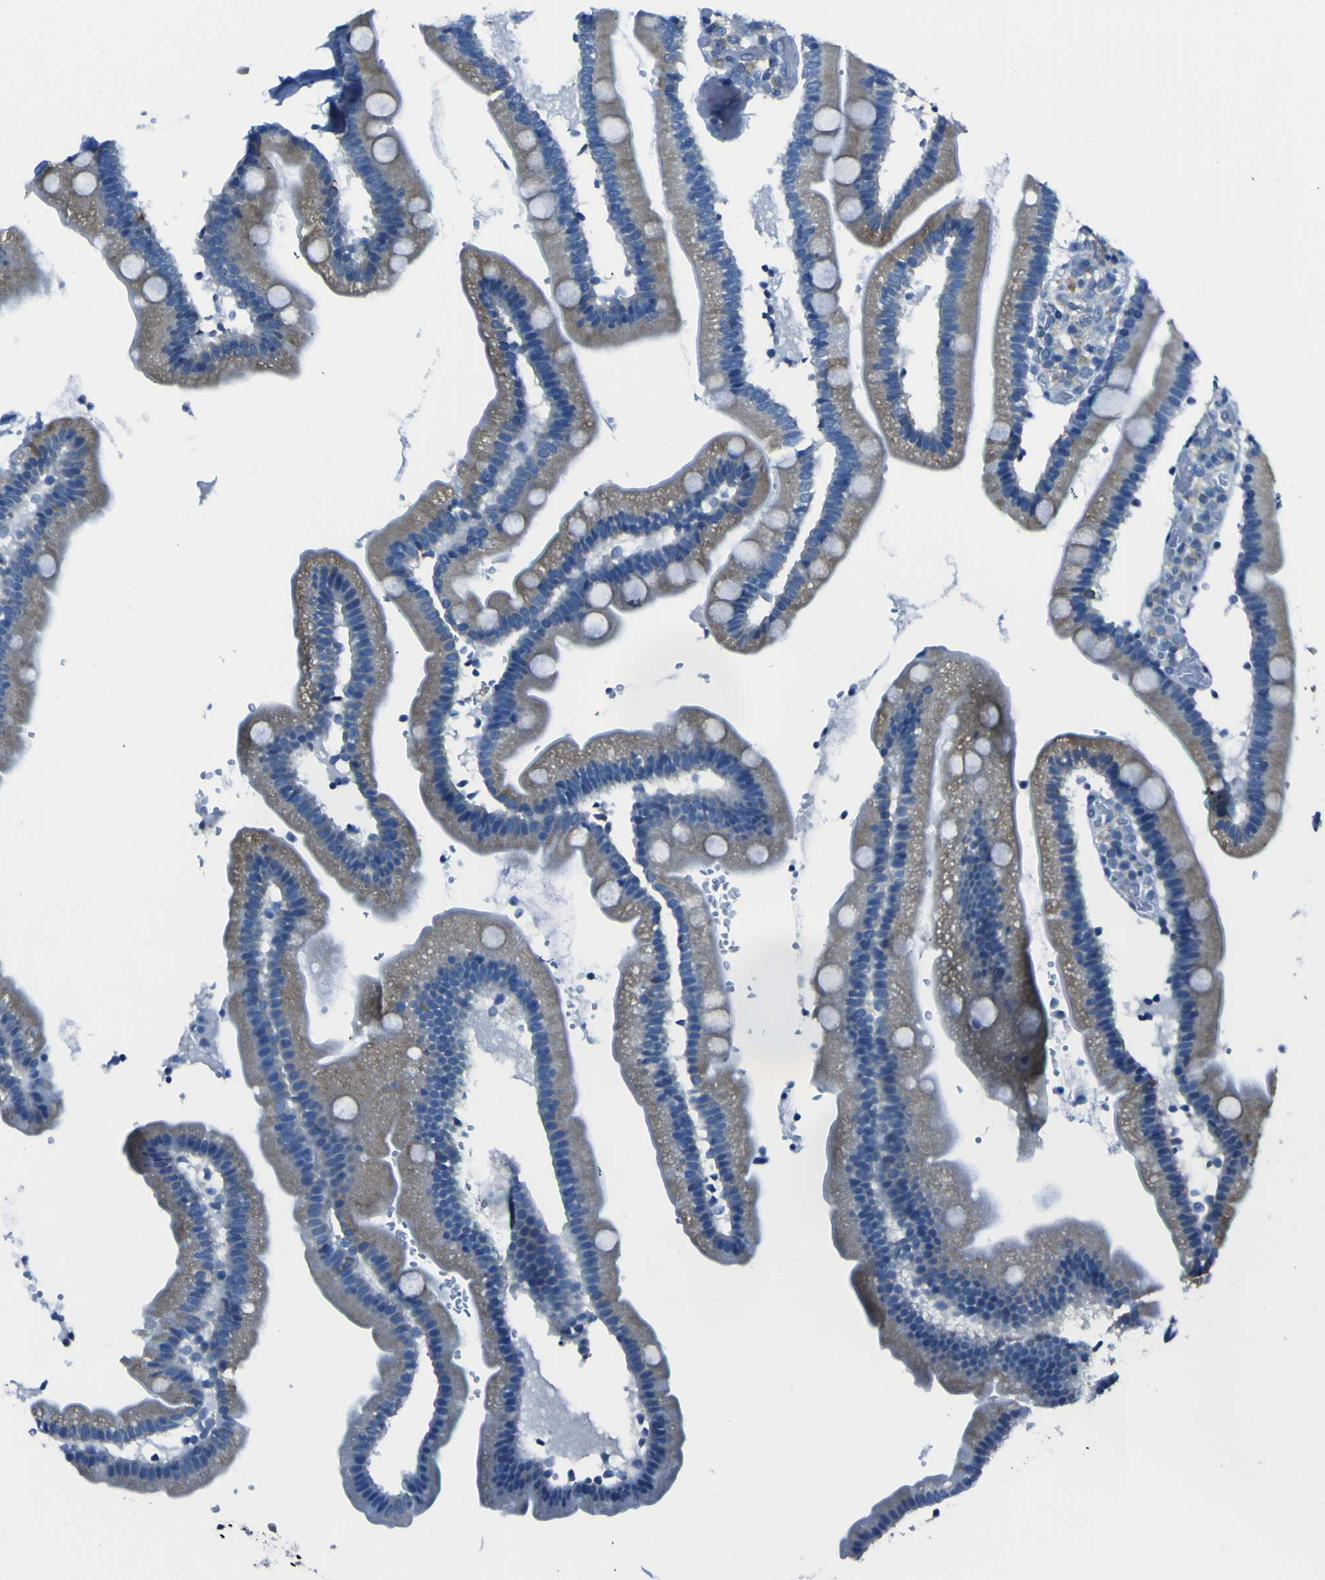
{"staining": {"intensity": "negative", "quantity": "none", "location": "none"}, "tissue": "duodenum", "cell_type": "Glandular cells", "image_type": "normal", "snomed": [{"axis": "morphology", "description": "Normal tissue, NOS"}, {"axis": "topography", "description": "Duodenum"}], "caption": "Glandular cells are negative for protein expression in normal human duodenum. (Immunohistochemistry (ihc), brightfield microscopy, high magnification).", "gene": "STIM1", "patient": {"sex": "male", "age": 66}}